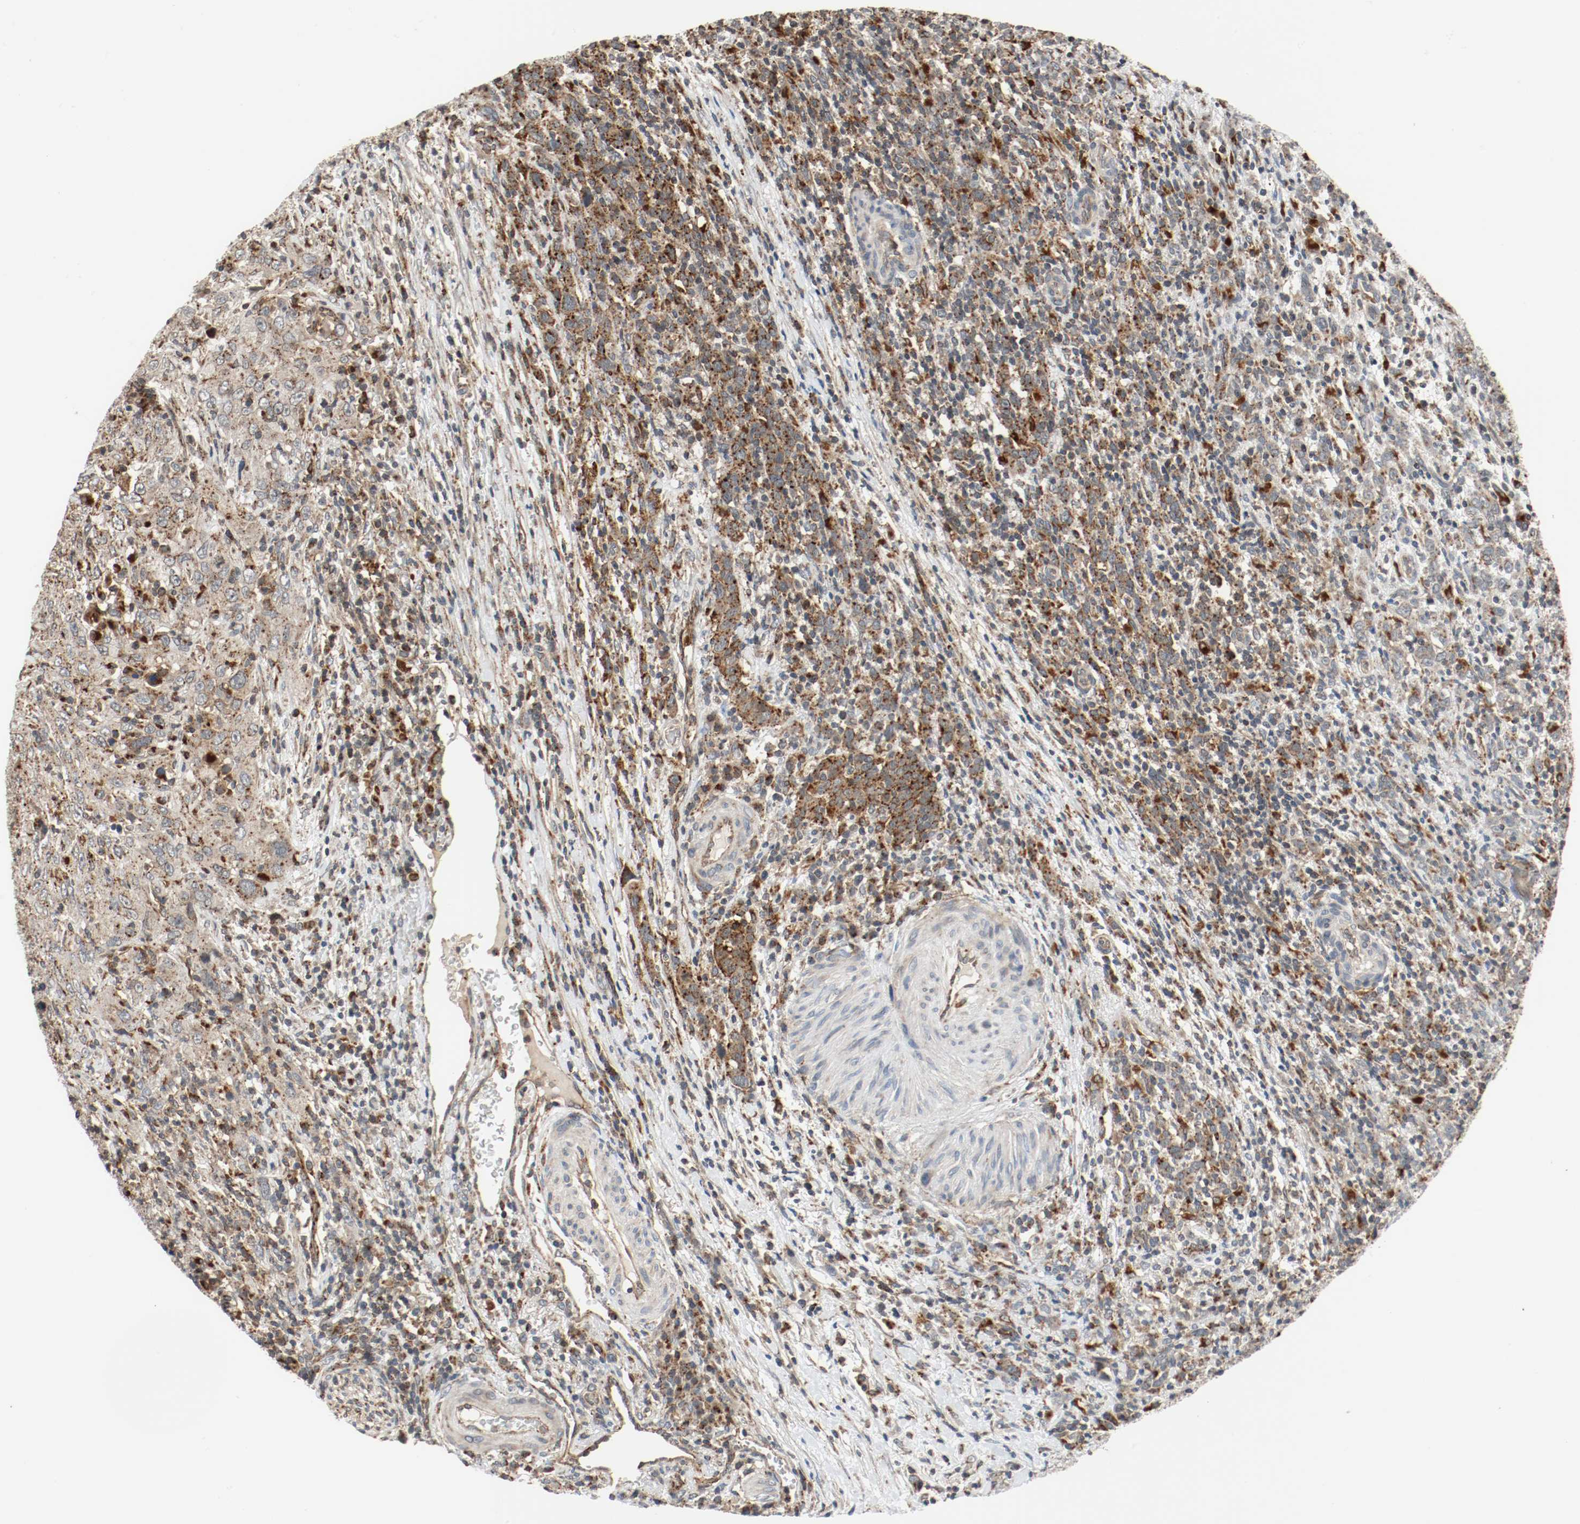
{"staining": {"intensity": "strong", "quantity": ">75%", "location": "cytoplasmic/membranous"}, "tissue": "urothelial cancer", "cell_type": "Tumor cells", "image_type": "cancer", "snomed": [{"axis": "morphology", "description": "Urothelial carcinoma, High grade"}, {"axis": "topography", "description": "Urinary bladder"}], "caption": "A high-resolution histopathology image shows immunohistochemistry (IHC) staining of urothelial cancer, which shows strong cytoplasmic/membranous expression in approximately >75% of tumor cells.", "gene": "LAMP2", "patient": {"sex": "male", "age": 61}}